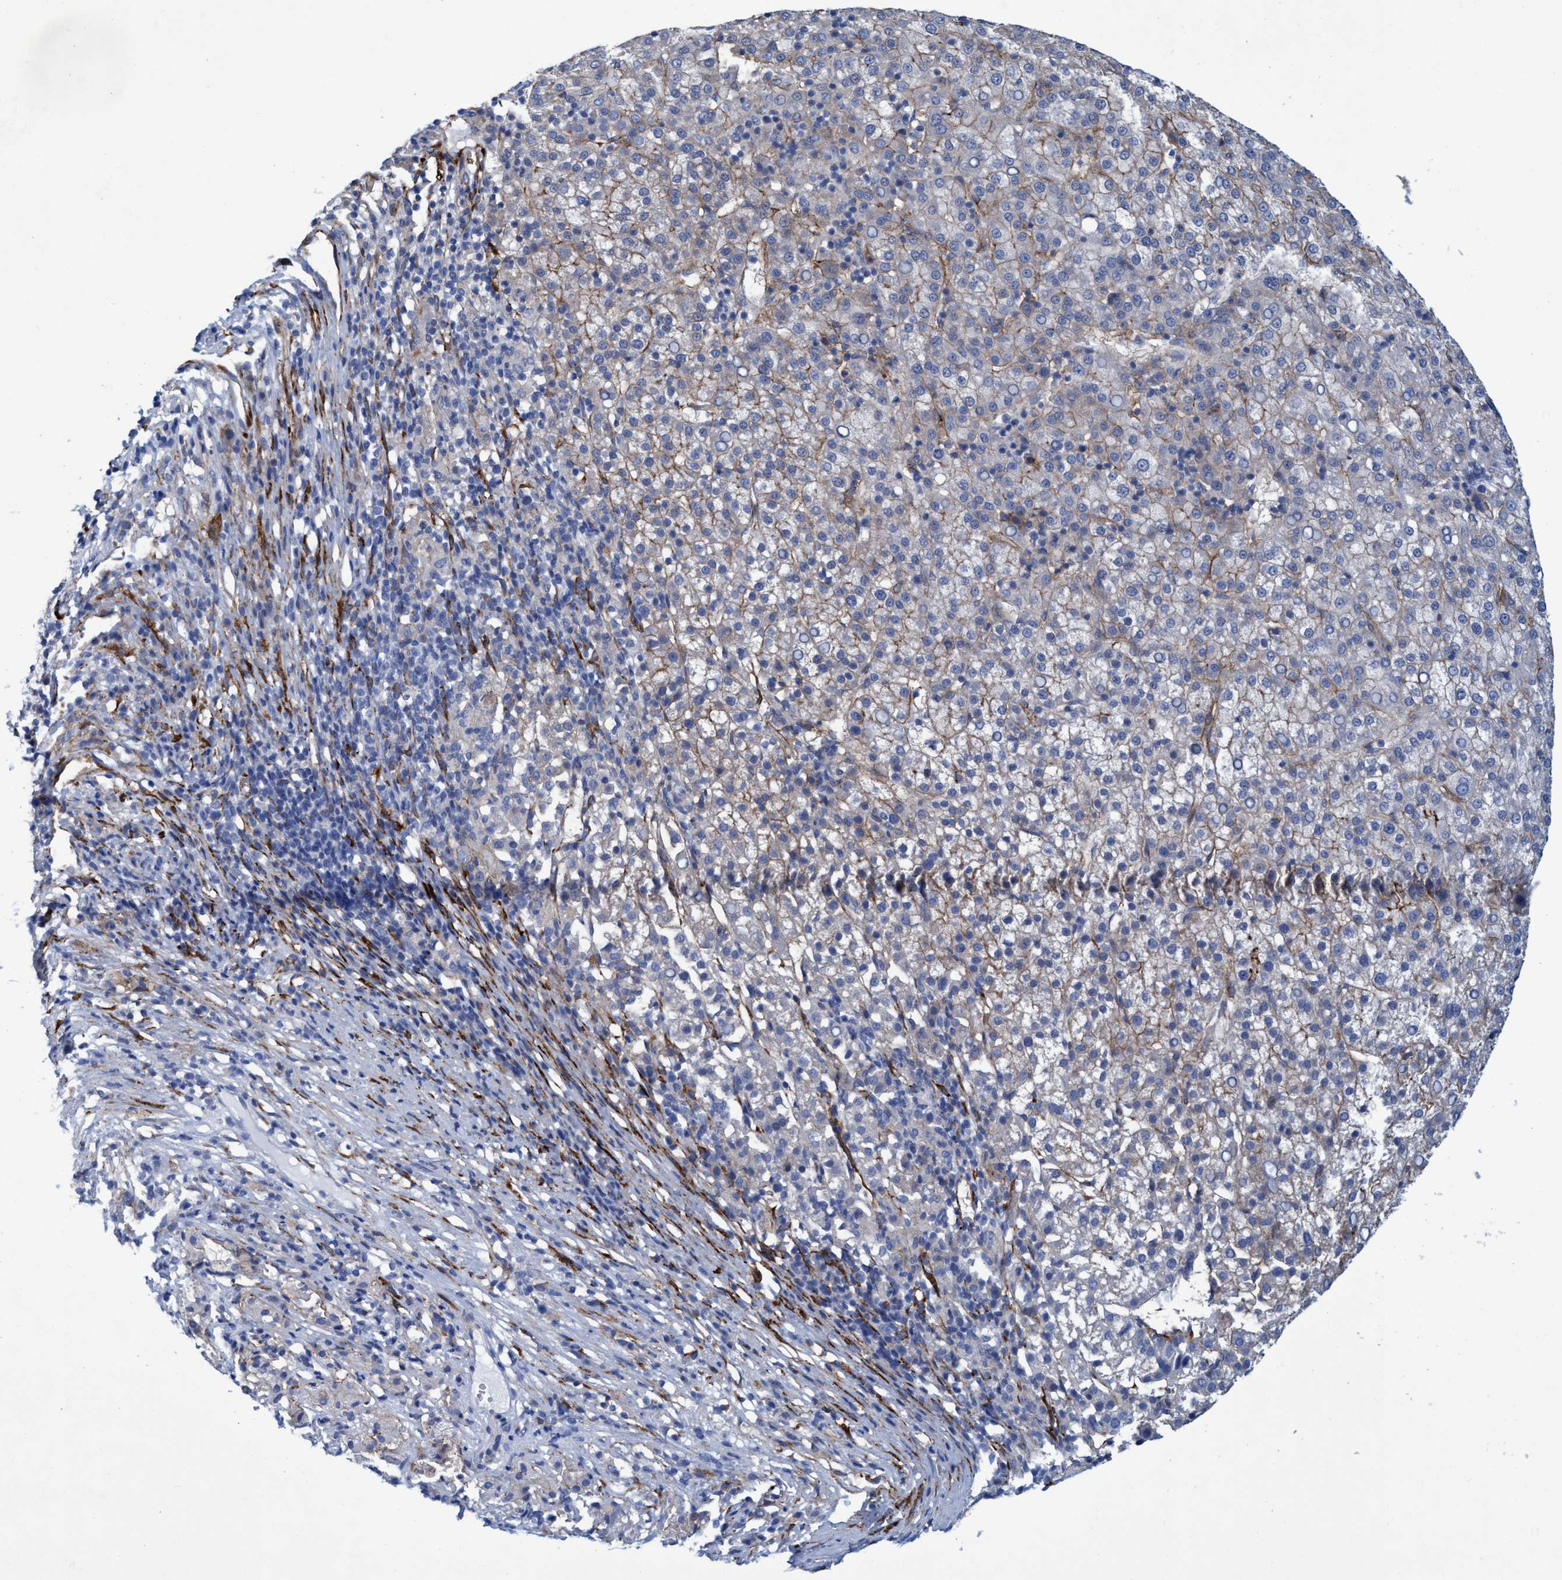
{"staining": {"intensity": "weak", "quantity": ">75%", "location": "cytoplasmic/membranous"}, "tissue": "liver cancer", "cell_type": "Tumor cells", "image_type": "cancer", "snomed": [{"axis": "morphology", "description": "Carcinoma, Hepatocellular, NOS"}, {"axis": "topography", "description": "Liver"}], "caption": "IHC (DAB (3,3'-diaminobenzidine)) staining of liver cancer reveals weak cytoplasmic/membranous protein staining in about >75% of tumor cells.", "gene": "SLC43A2", "patient": {"sex": "female", "age": 58}}